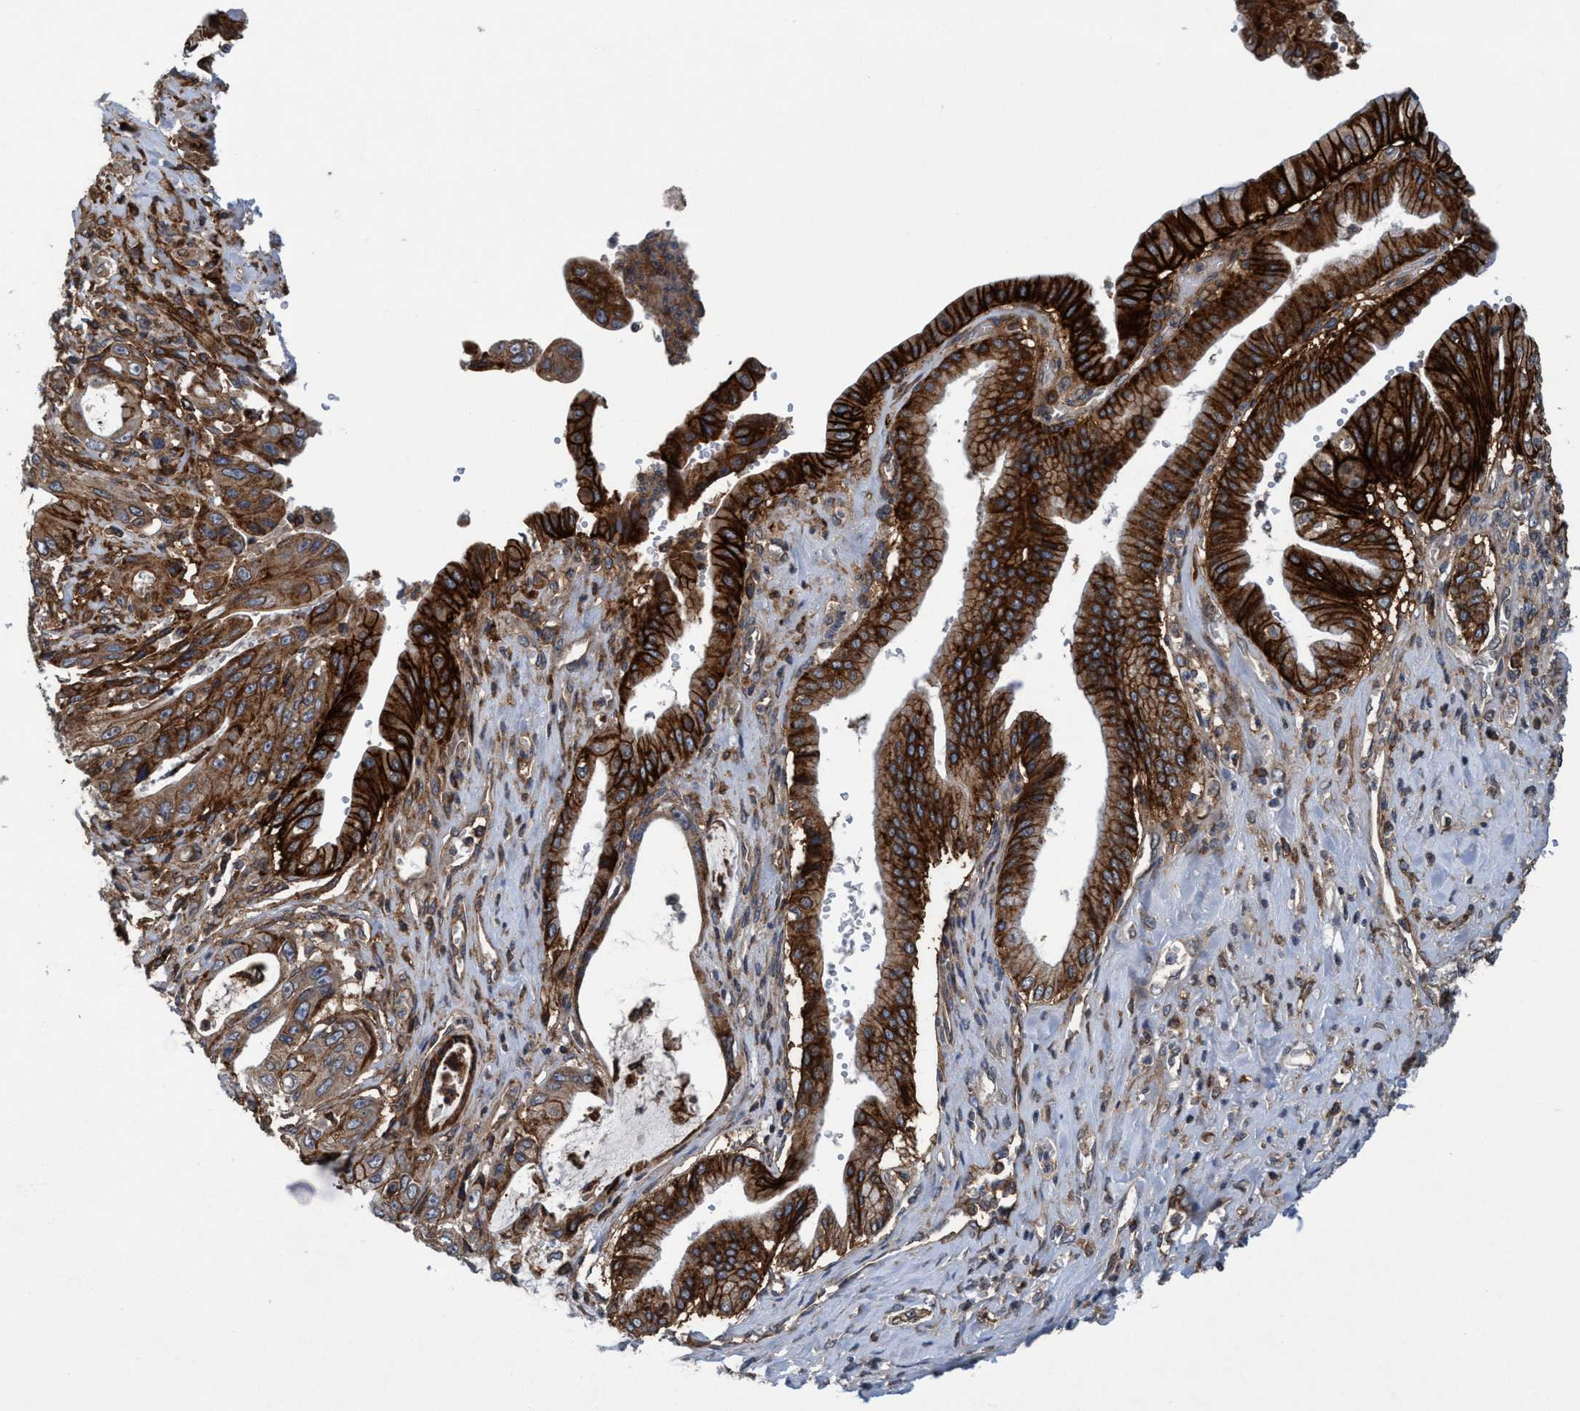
{"staining": {"intensity": "strong", "quantity": ">75%", "location": "cytoplasmic/membranous"}, "tissue": "pancreatic cancer", "cell_type": "Tumor cells", "image_type": "cancer", "snomed": [{"axis": "morphology", "description": "Adenocarcinoma, NOS"}, {"axis": "topography", "description": "Pancreas"}], "caption": "Immunohistochemistry (IHC) of adenocarcinoma (pancreatic) shows high levels of strong cytoplasmic/membranous staining in approximately >75% of tumor cells.", "gene": "SLC16A3", "patient": {"sex": "female", "age": 73}}